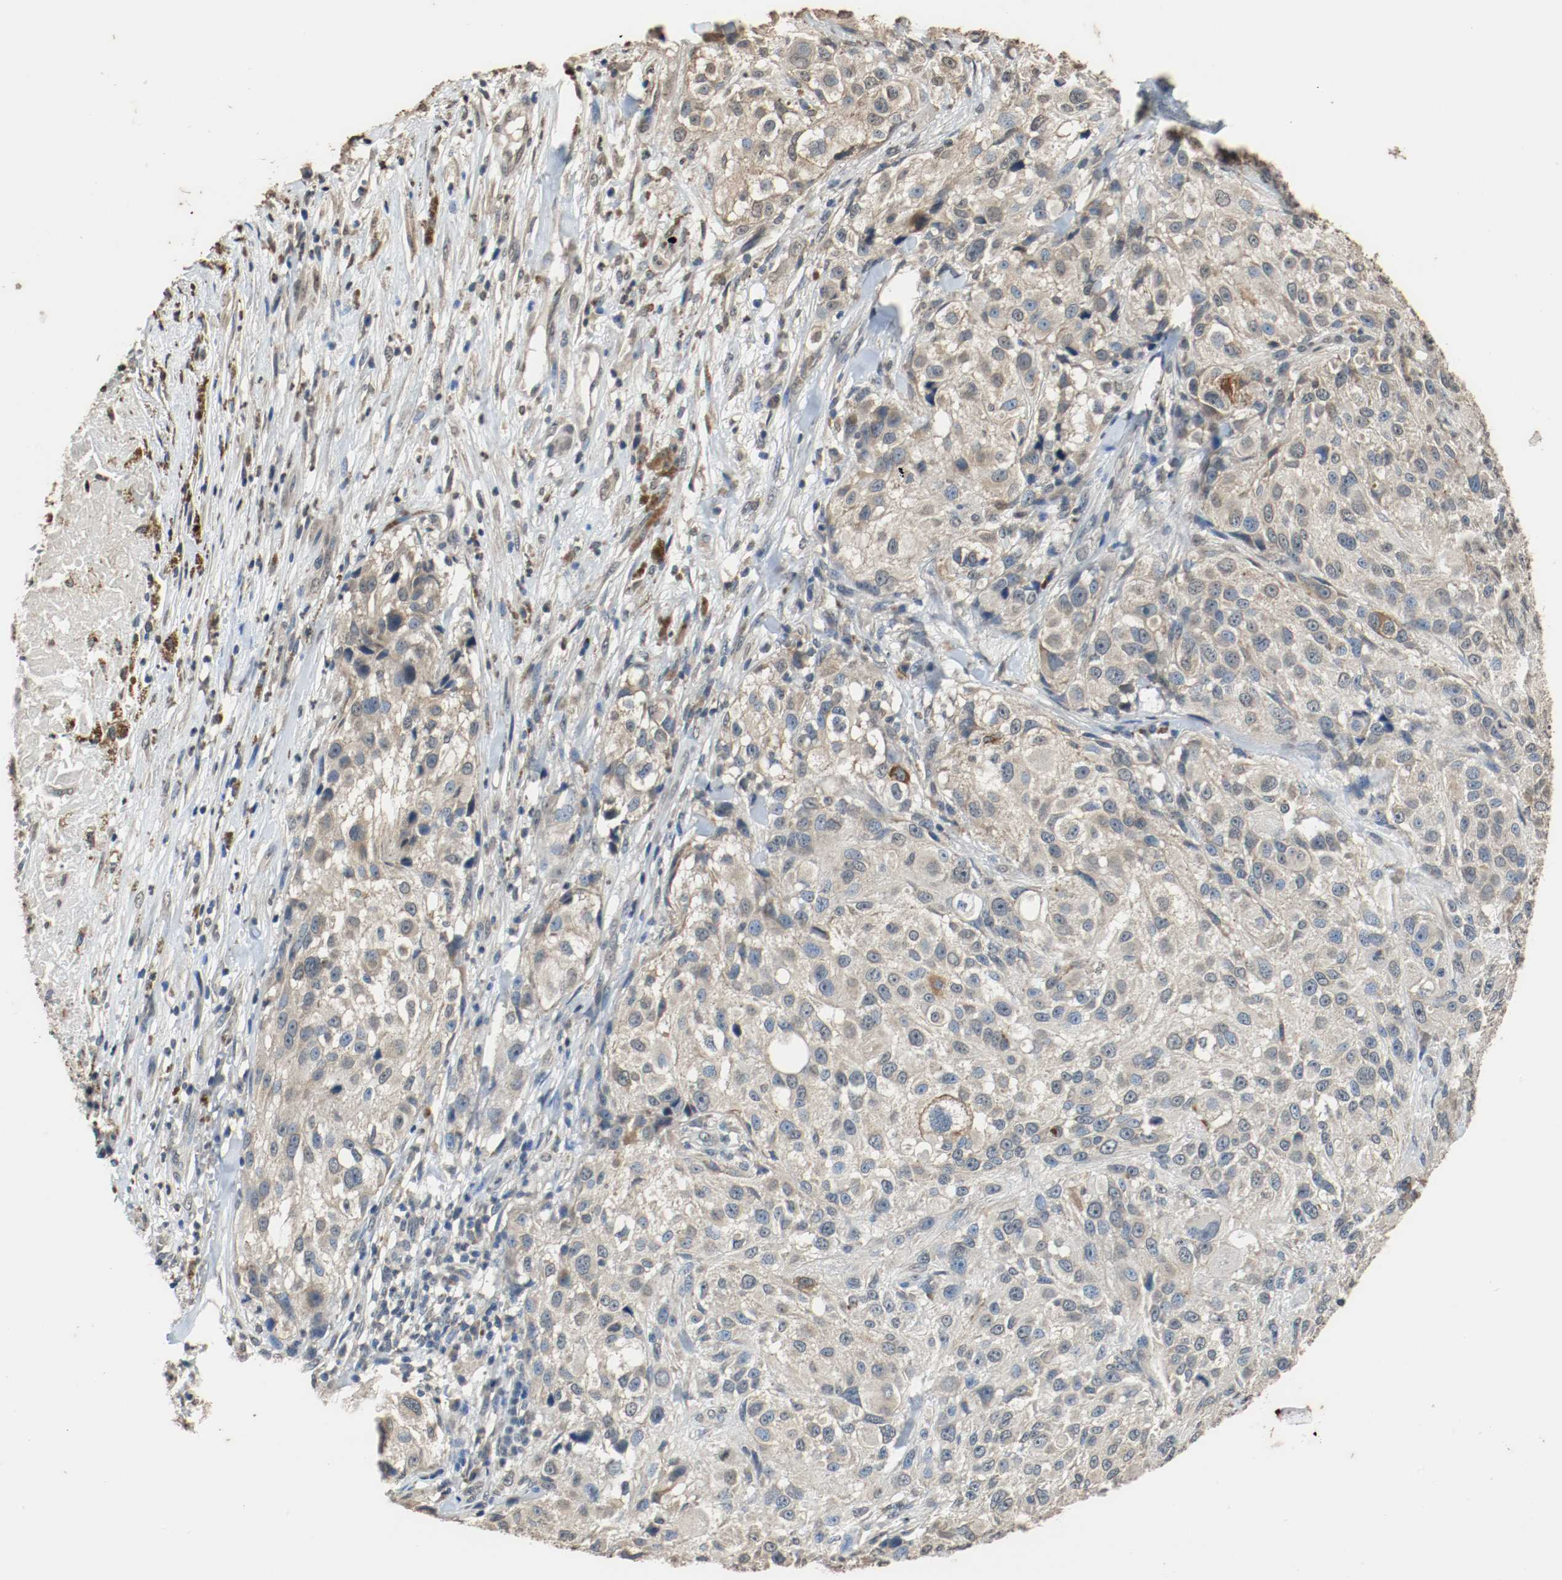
{"staining": {"intensity": "weak", "quantity": "25%-75%", "location": "cytoplasmic/membranous"}, "tissue": "melanoma", "cell_type": "Tumor cells", "image_type": "cancer", "snomed": [{"axis": "morphology", "description": "Necrosis, NOS"}, {"axis": "morphology", "description": "Malignant melanoma, NOS"}, {"axis": "topography", "description": "Skin"}], "caption": "About 25%-75% of tumor cells in melanoma reveal weak cytoplasmic/membranous protein expression as visualized by brown immunohistochemical staining.", "gene": "RTN4", "patient": {"sex": "female", "age": 87}}